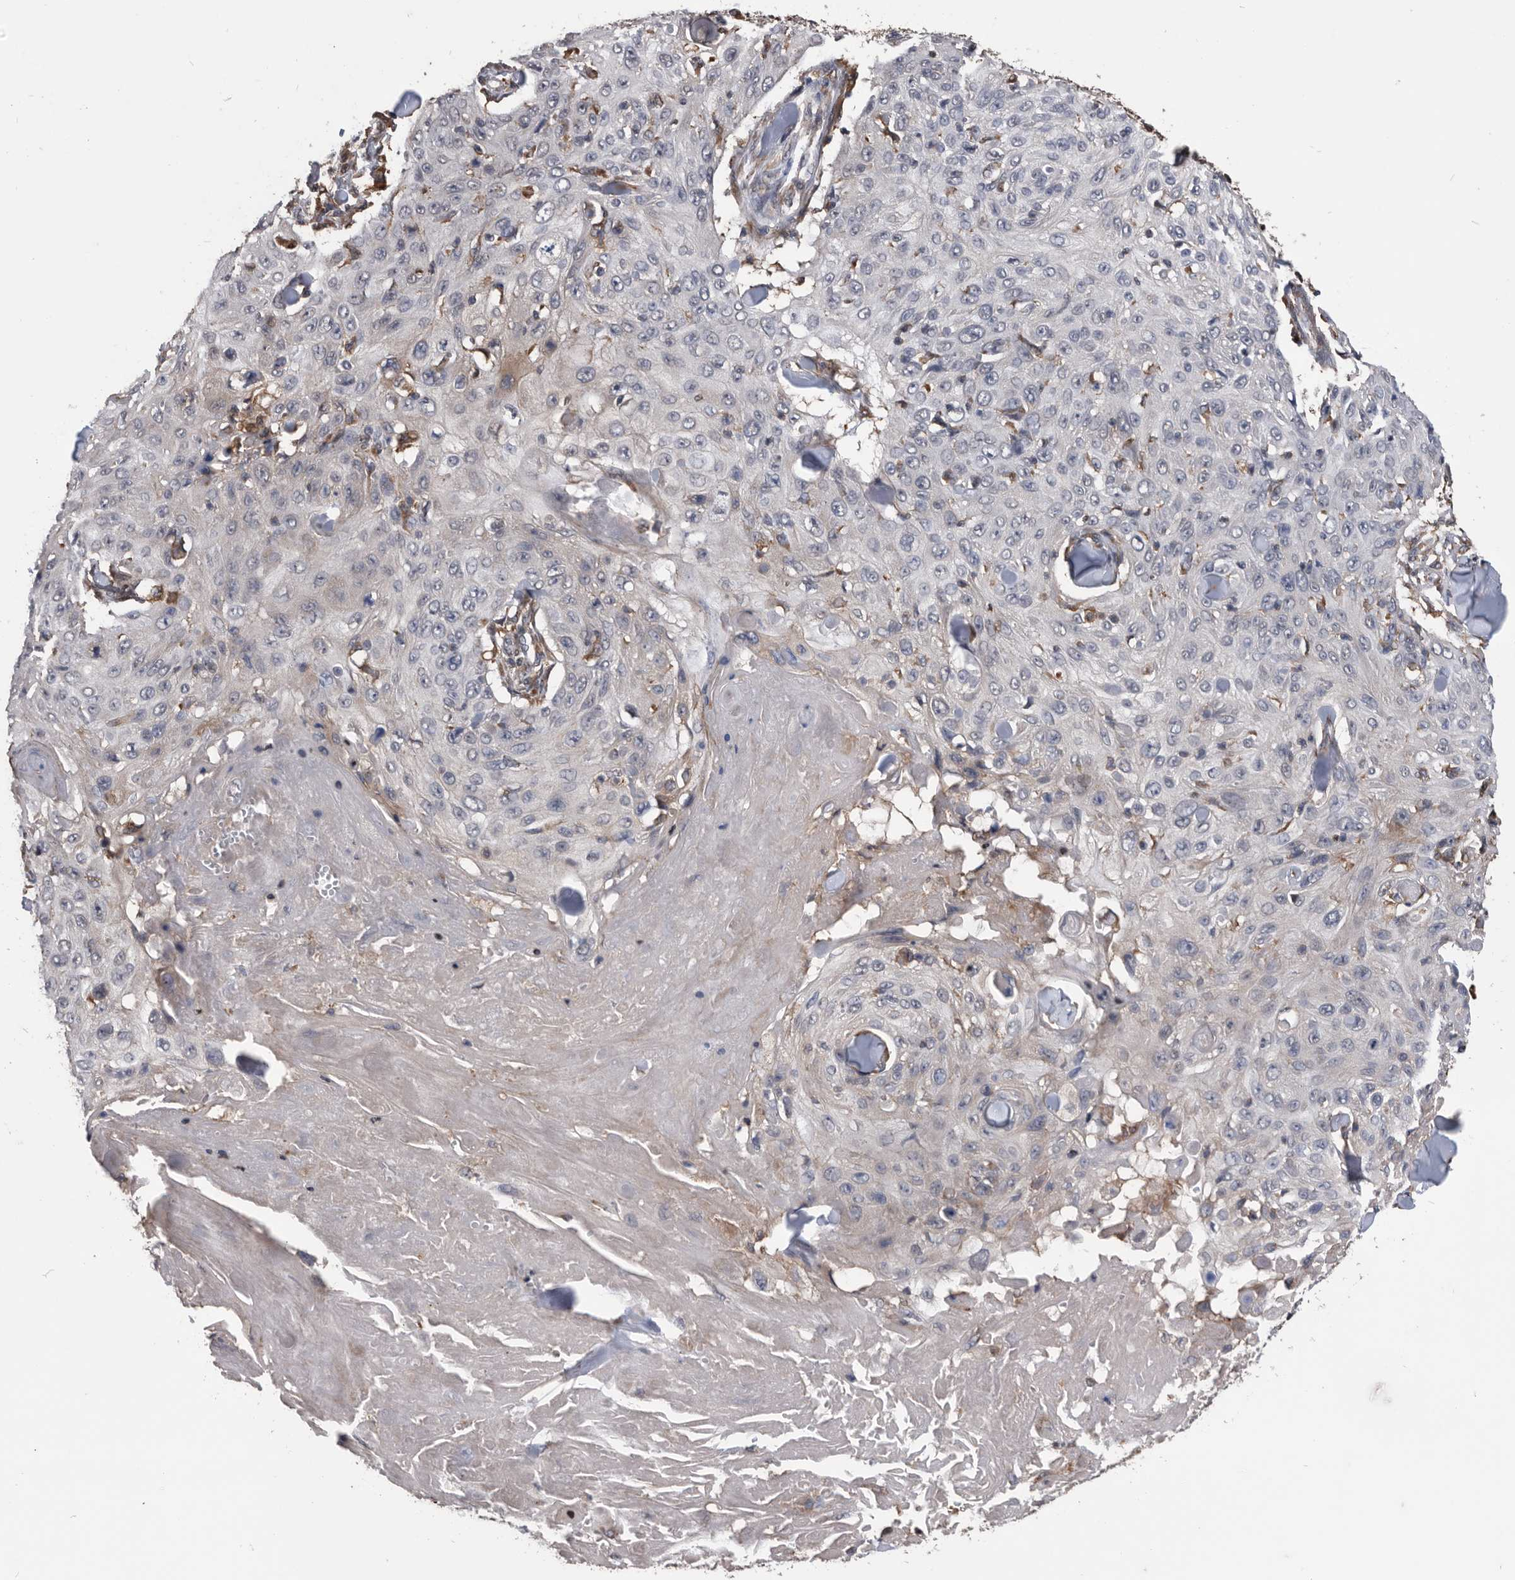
{"staining": {"intensity": "negative", "quantity": "none", "location": "none"}, "tissue": "skin cancer", "cell_type": "Tumor cells", "image_type": "cancer", "snomed": [{"axis": "morphology", "description": "Squamous cell carcinoma, NOS"}, {"axis": "topography", "description": "Skin"}], "caption": "The histopathology image exhibits no staining of tumor cells in skin cancer. (Brightfield microscopy of DAB immunohistochemistry (IHC) at high magnification).", "gene": "NRBP1", "patient": {"sex": "male", "age": 86}}